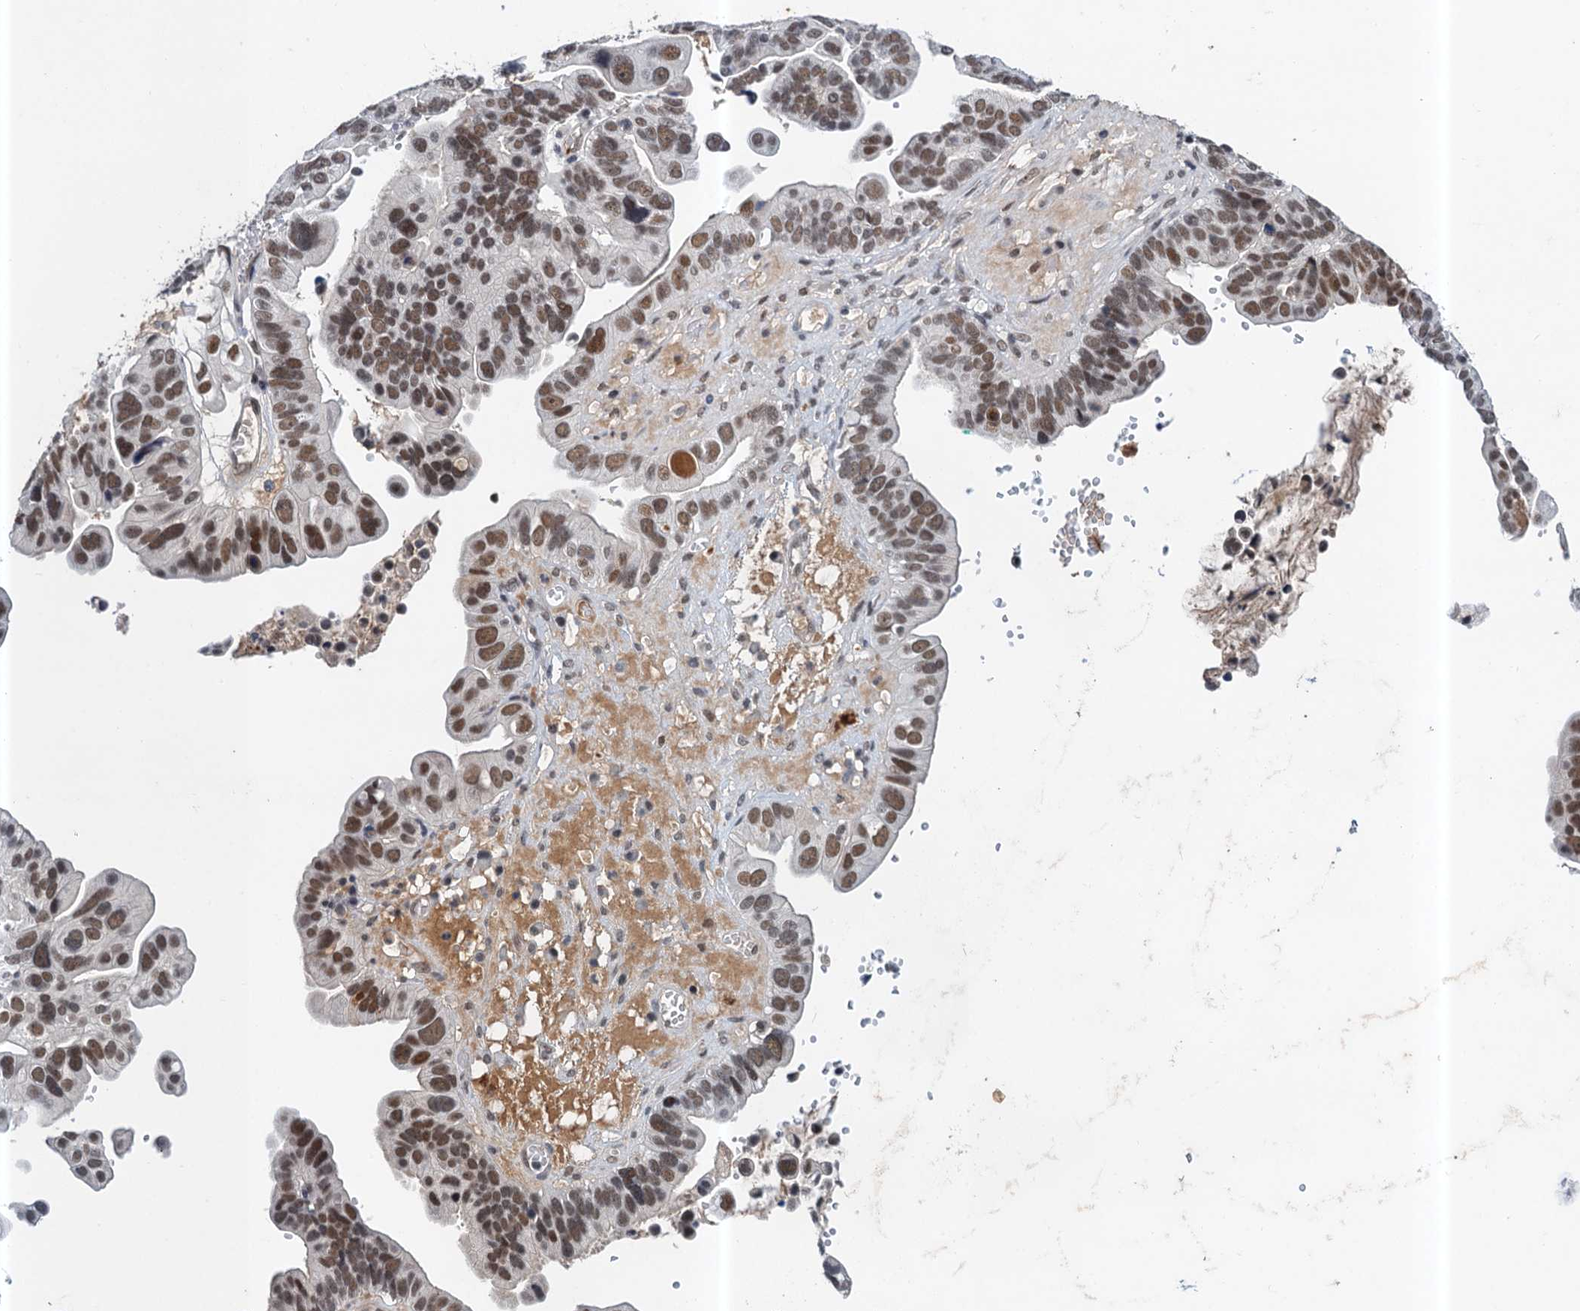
{"staining": {"intensity": "moderate", "quantity": ">75%", "location": "nuclear"}, "tissue": "ovarian cancer", "cell_type": "Tumor cells", "image_type": "cancer", "snomed": [{"axis": "morphology", "description": "Cystadenocarcinoma, serous, NOS"}, {"axis": "topography", "description": "Ovary"}], "caption": "Human ovarian cancer stained with a brown dye displays moderate nuclear positive staining in approximately >75% of tumor cells.", "gene": "CSTF3", "patient": {"sex": "female", "age": 56}}